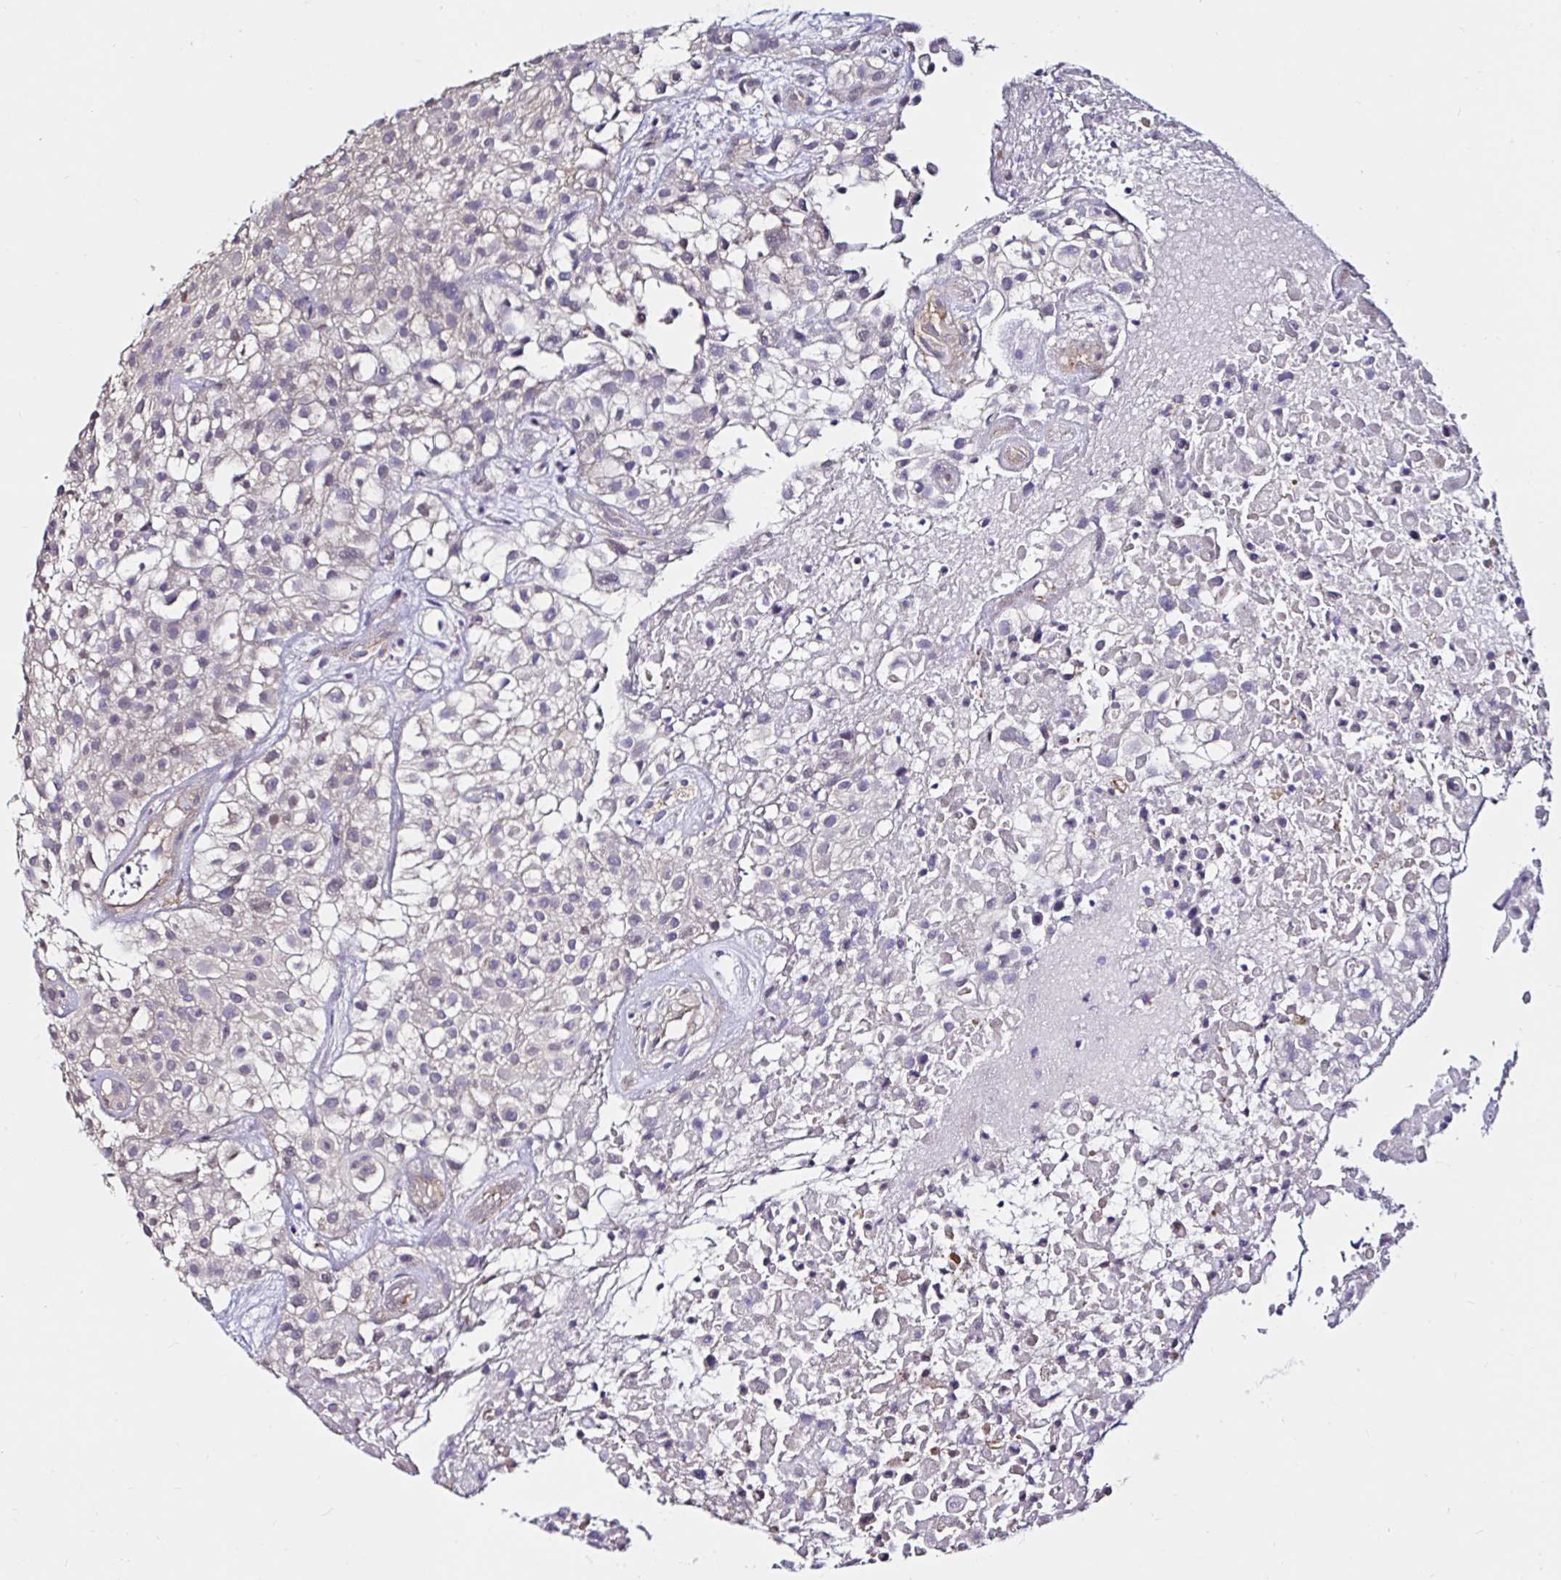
{"staining": {"intensity": "negative", "quantity": "none", "location": "none"}, "tissue": "urothelial cancer", "cell_type": "Tumor cells", "image_type": "cancer", "snomed": [{"axis": "morphology", "description": "Urothelial carcinoma, High grade"}, {"axis": "topography", "description": "Urinary bladder"}], "caption": "A histopathology image of human urothelial cancer is negative for staining in tumor cells.", "gene": "RSRP1", "patient": {"sex": "male", "age": 56}}